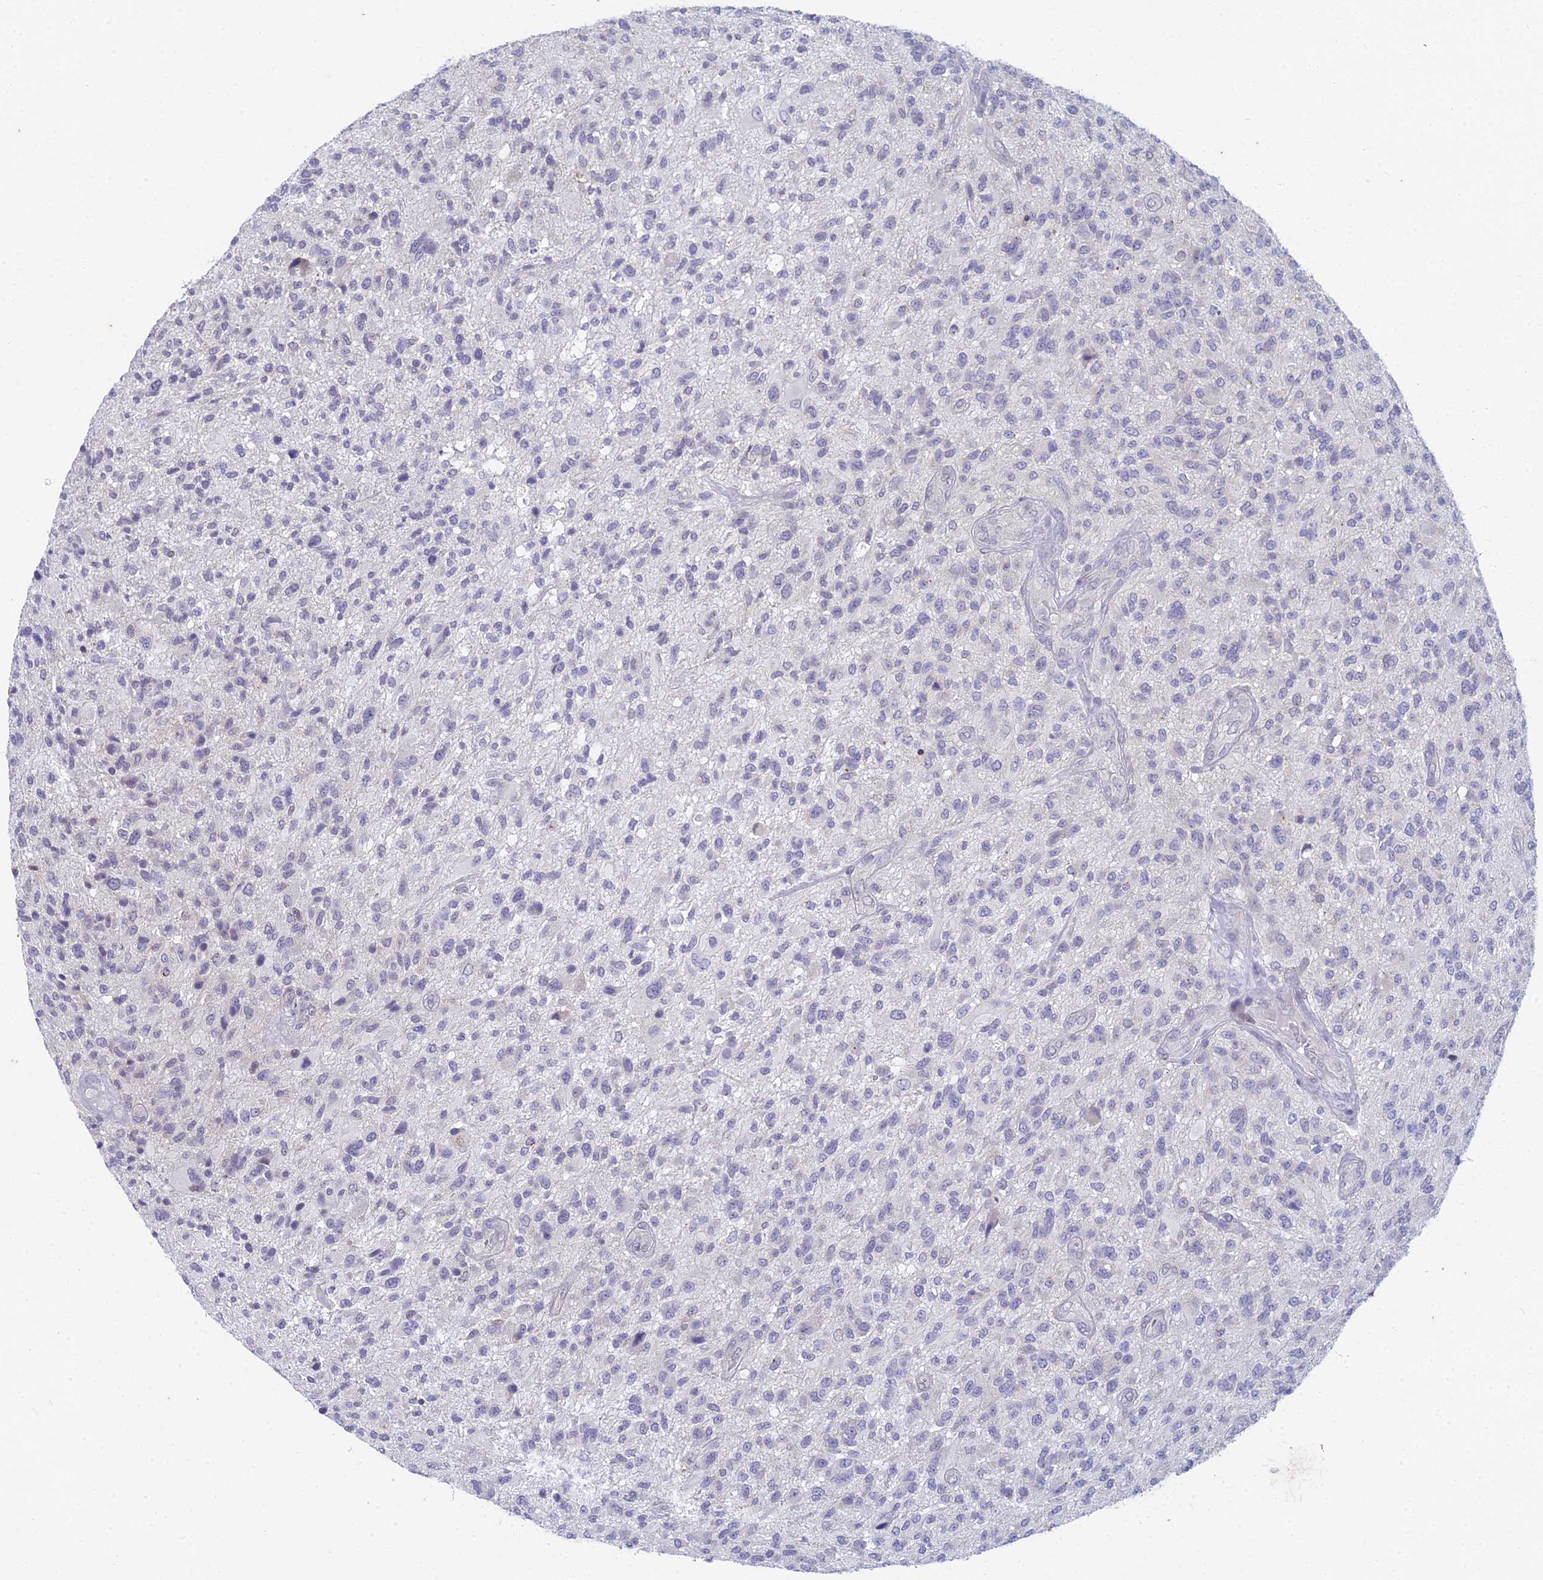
{"staining": {"intensity": "negative", "quantity": "none", "location": "none"}, "tissue": "glioma", "cell_type": "Tumor cells", "image_type": "cancer", "snomed": [{"axis": "morphology", "description": "Glioma, malignant, High grade"}, {"axis": "topography", "description": "Brain"}], "caption": "The micrograph displays no significant staining in tumor cells of glioma.", "gene": "EEF2KMT", "patient": {"sex": "male", "age": 47}}